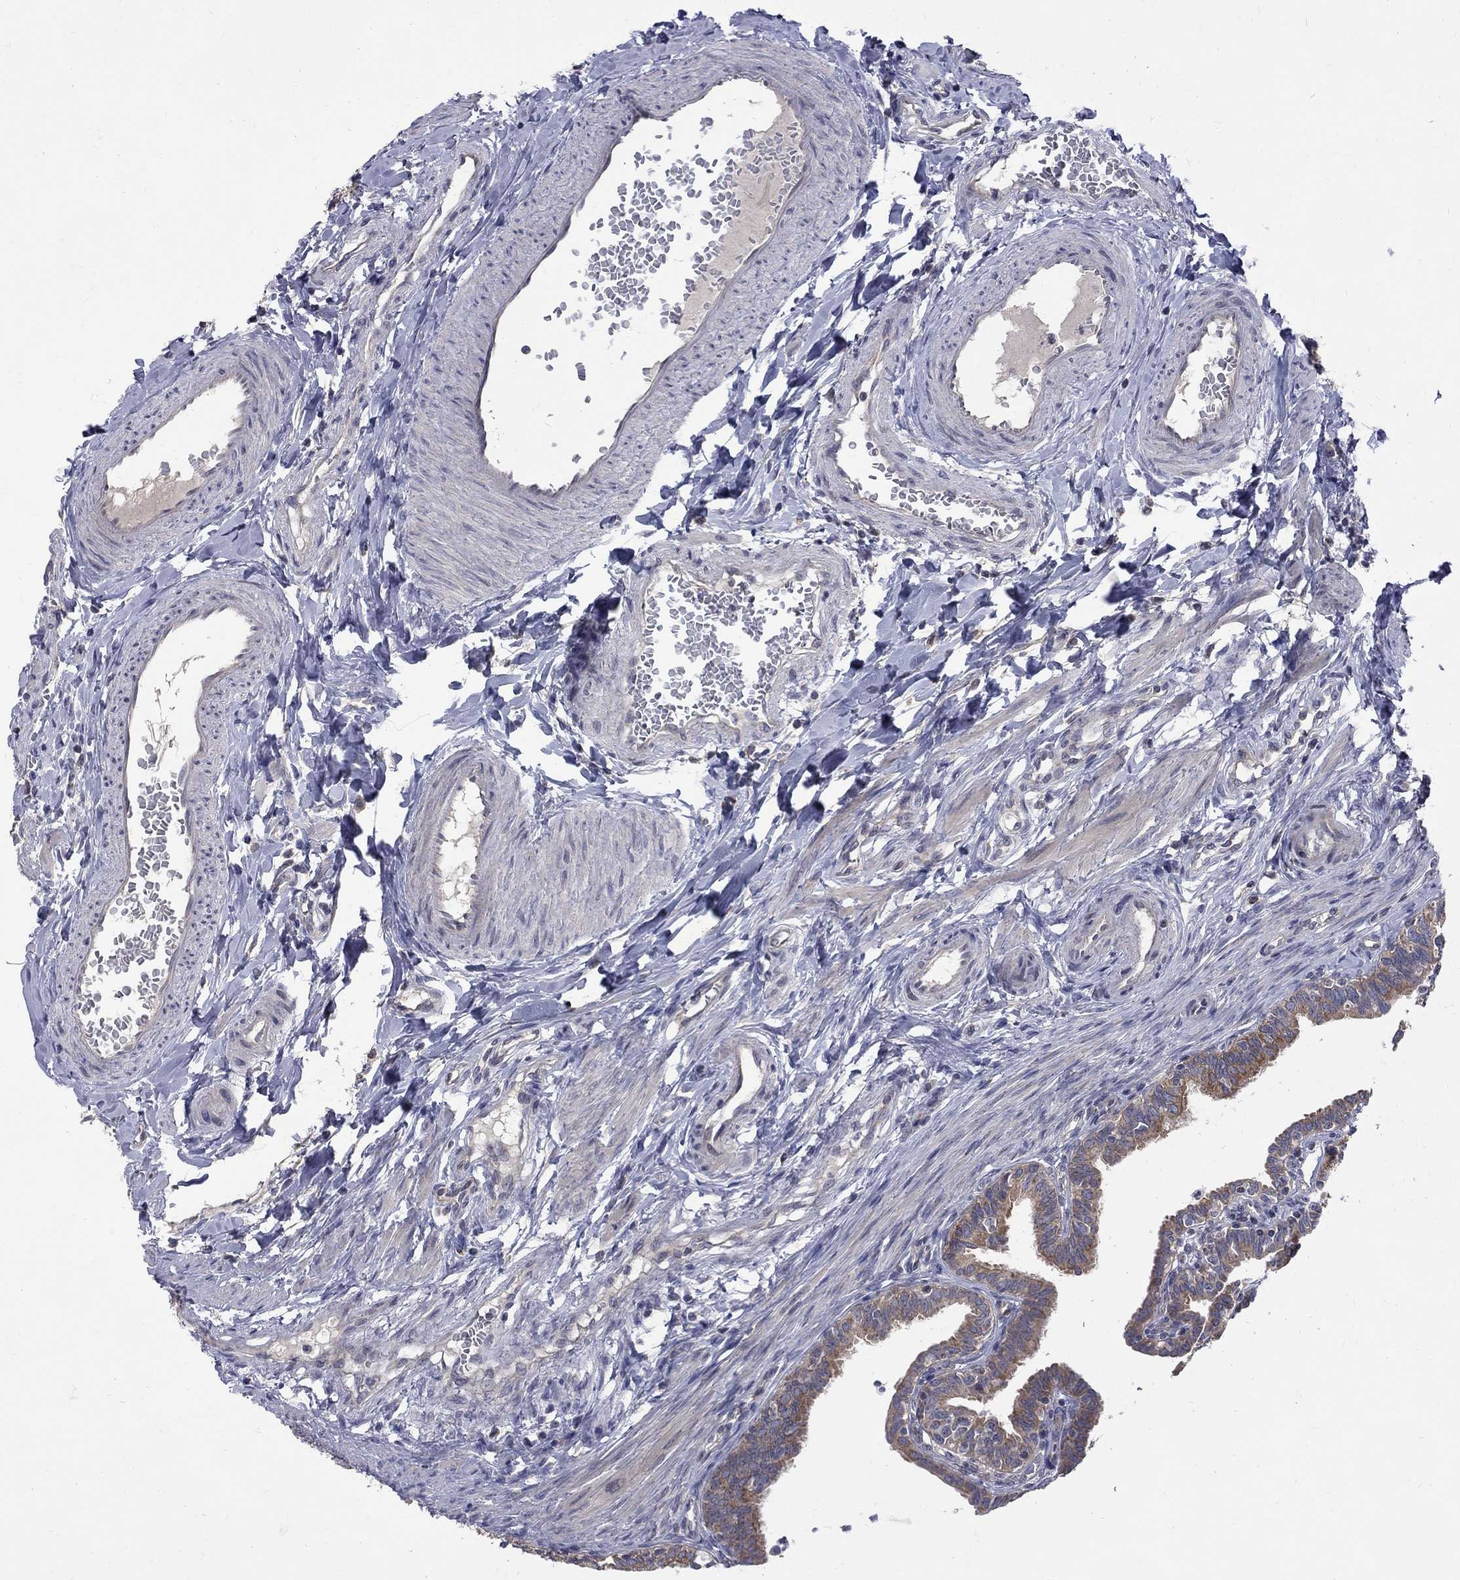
{"staining": {"intensity": "moderate", "quantity": ">75%", "location": "cytoplasmic/membranous"}, "tissue": "fallopian tube", "cell_type": "Glandular cells", "image_type": "normal", "snomed": [{"axis": "morphology", "description": "Normal tissue, NOS"}, {"axis": "topography", "description": "Fallopian tube"}], "caption": "The micrograph shows immunohistochemical staining of benign fallopian tube. There is moderate cytoplasmic/membranous positivity is appreciated in about >75% of glandular cells.", "gene": "SH2B1", "patient": {"sex": "female", "age": 36}}